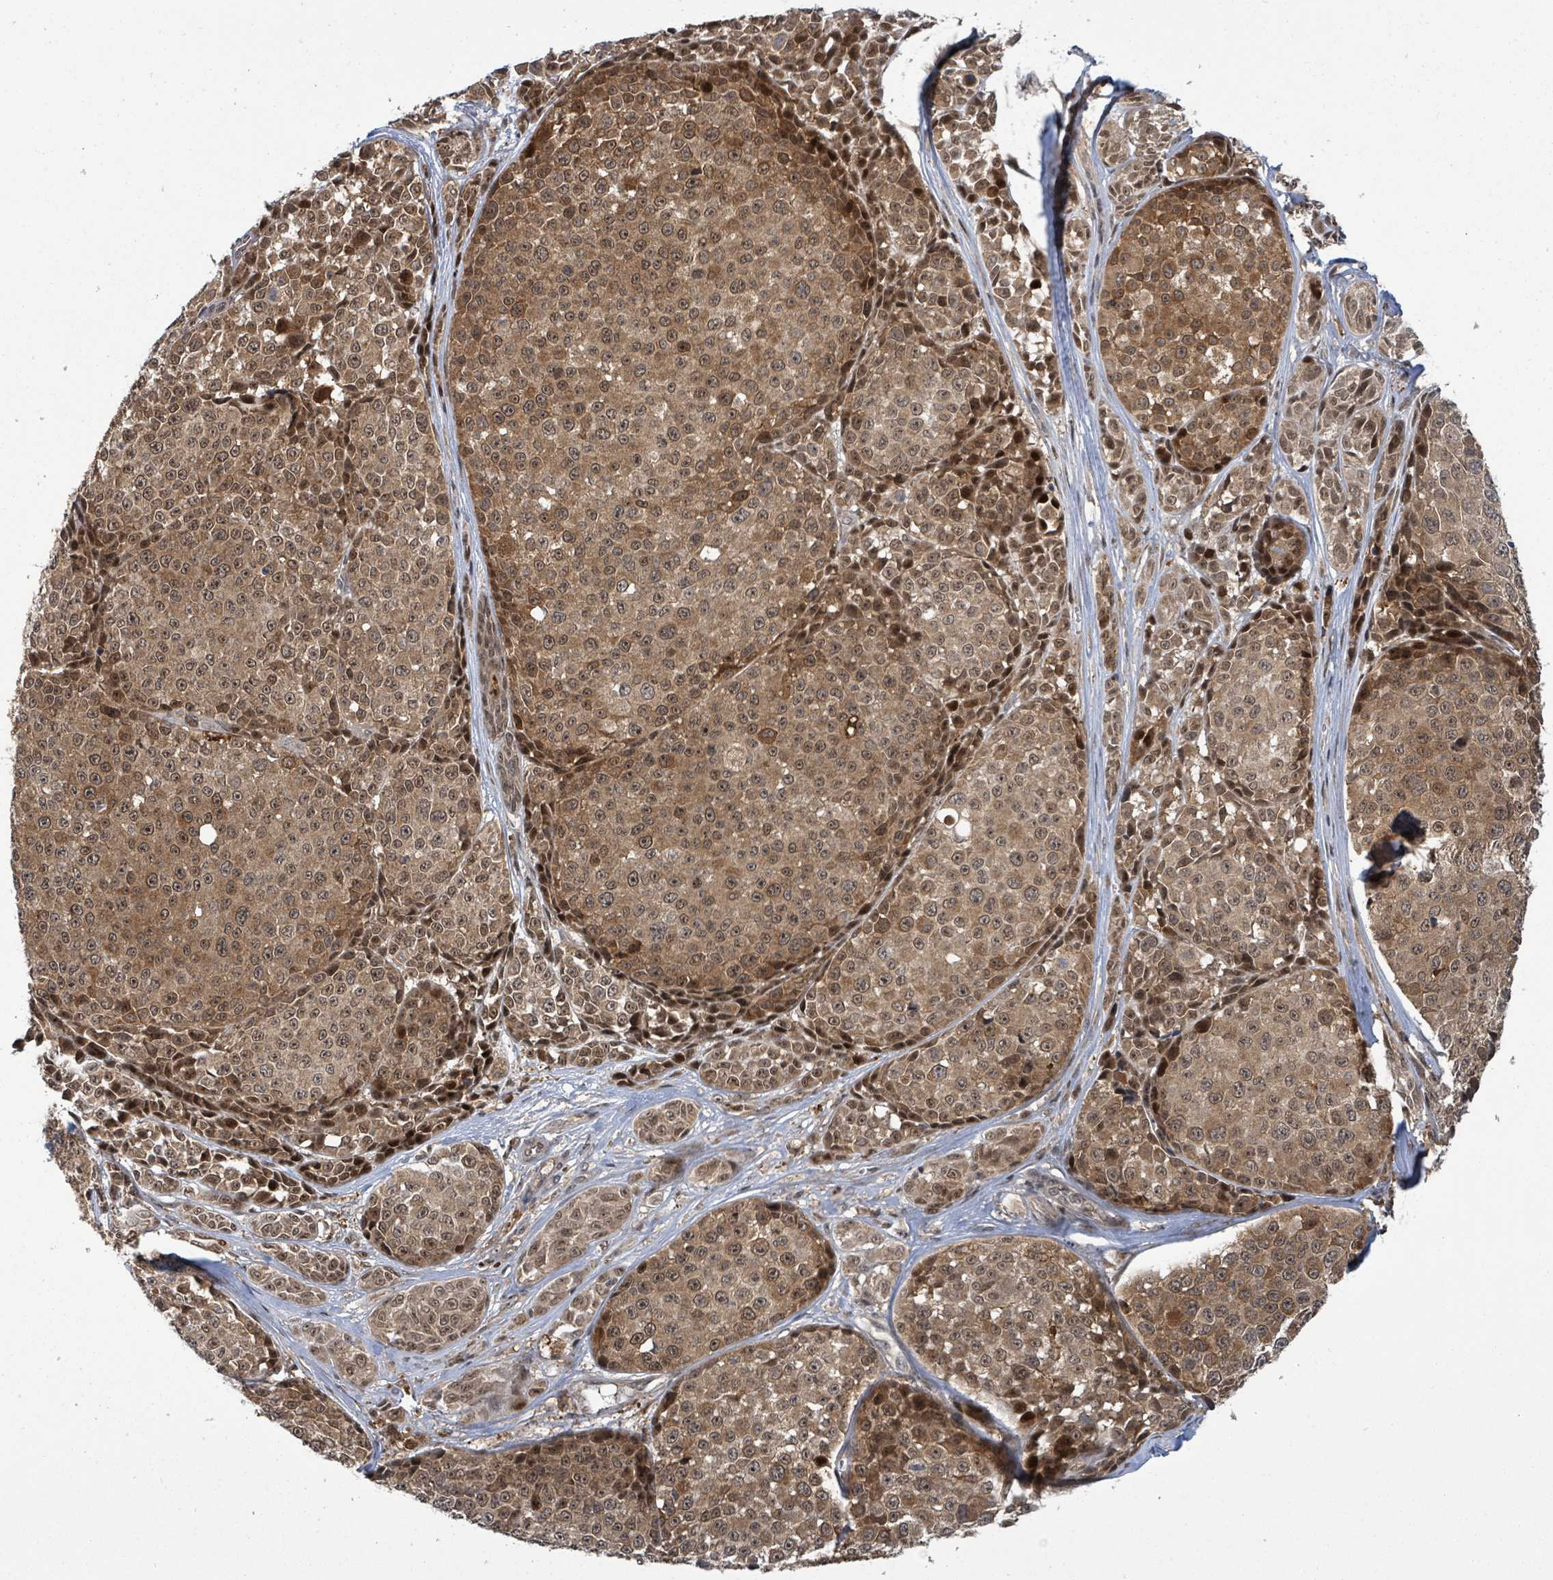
{"staining": {"intensity": "moderate", "quantity": ">75%", "location": "cytoplasmic/membranous,nuclear"}, "tissue": "melanoma", "cell_type": "Tumor cells", "image_type": "cancer", "snomed": [{"axis": "morphology", "description": "Malignant melanoma, NOS"}, {"axis": "topography", "description": "Skin"}], "caption": "Immunohistochemistry (IHC) histopathology image of melanoma stained for a protein (brown), which shows medium levels of moderate cytoplasmic/membranous and nuclear expression in about >75% of tumor cells.", "gene": "FBXO6", "patient": {"sex": "female", "age": 35}}